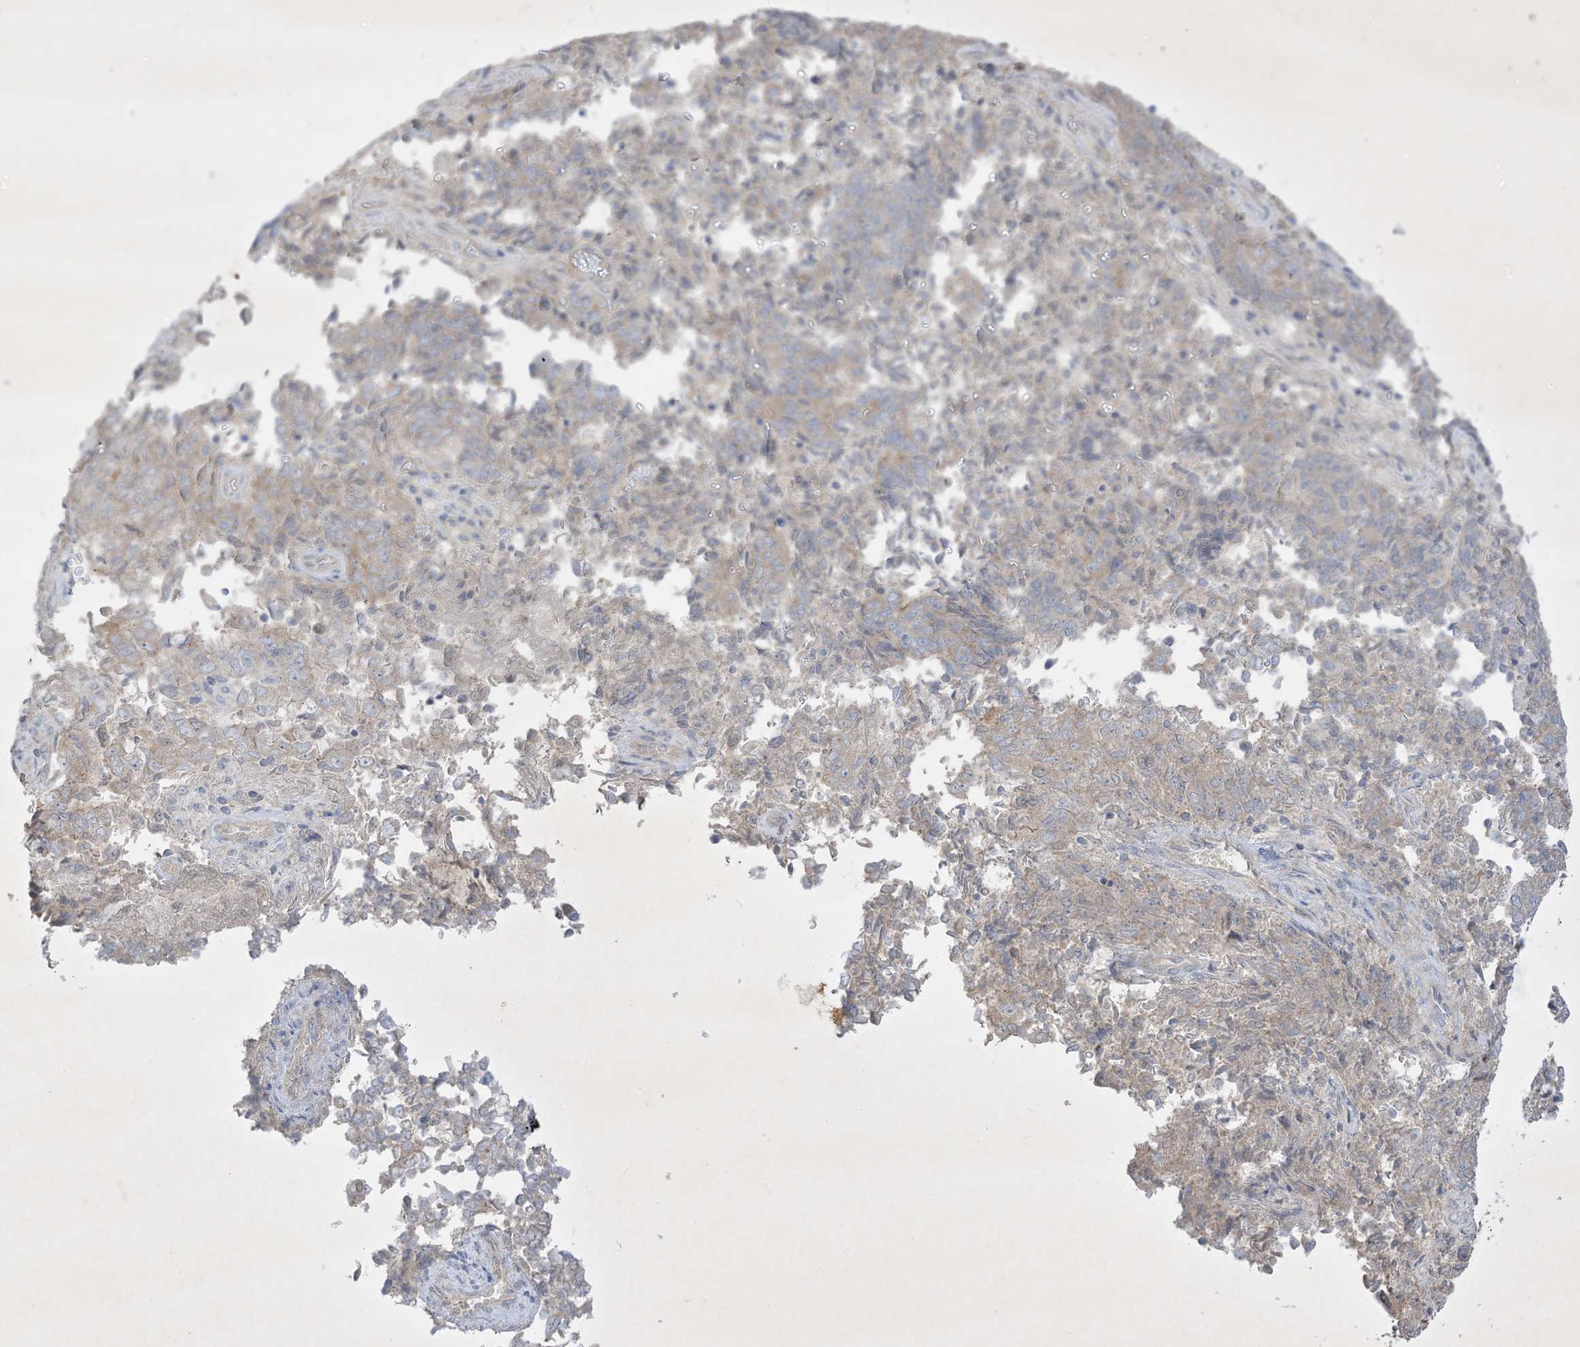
{"staining": {"intensity": "weak", "quantity": "<25%", "location": "cytoplasmic/membranous"}, "tissue": "endometrial cancer", "cell_type": "Tumor cells", "image_type": "cancer", "snomed": [{"axis": "morphology", "description": "Adenocarcinoma, NOS"}, {"axis": "topography", "description": "Endometrium"}], "caption": "Photomicrograph shows no significant protein staining in tumor cells of endometrial adenocarcinoma.", "gene": "PLEKHA3", "patient": {"sex": "female", "age": 80}}